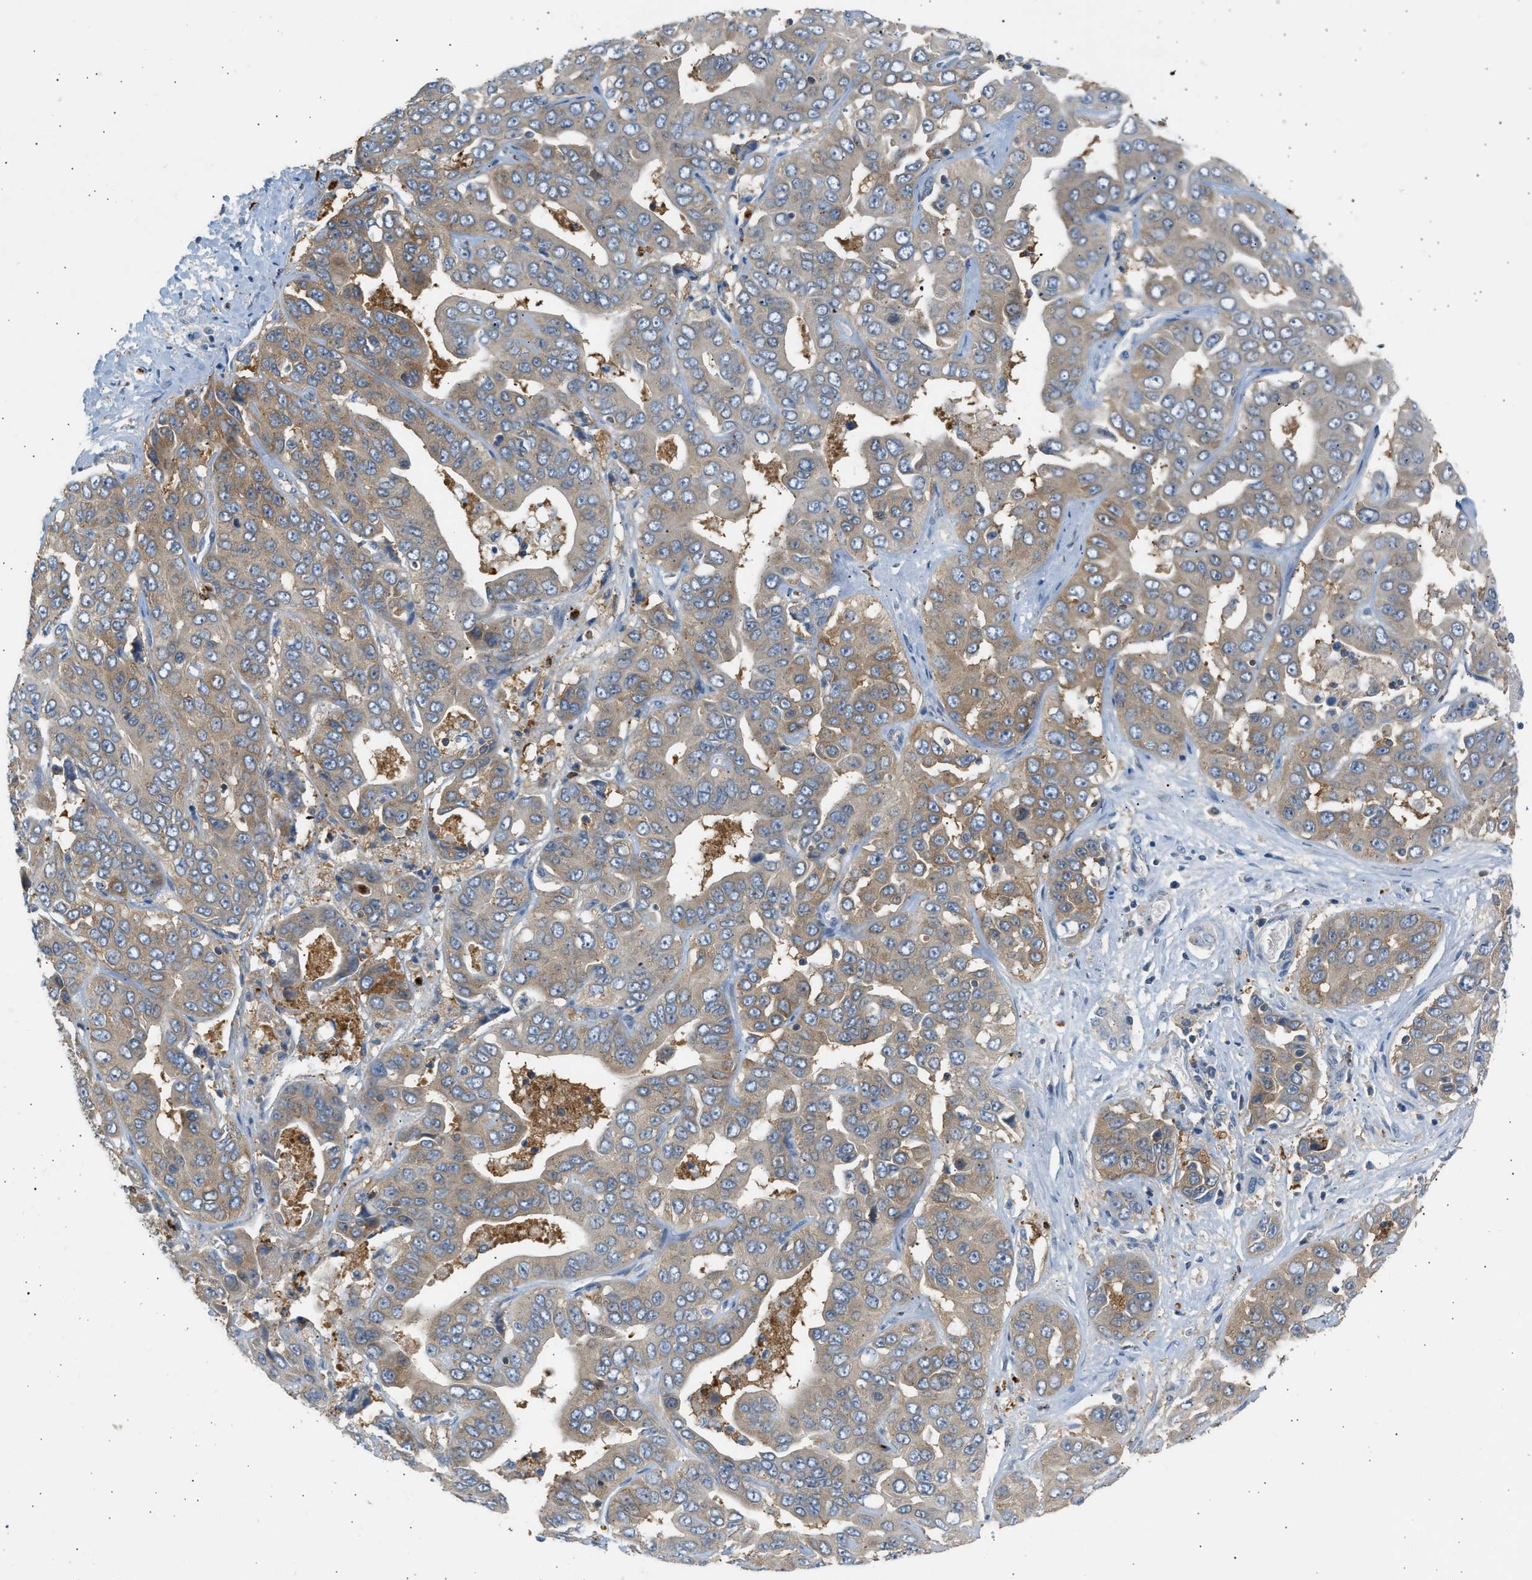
{"staining": {"intensity": "weak", "quantity": ">75%", "location": "cytoplasmic/membranous"}, "tissue": "liver cancer", "cell_type": "Tumor cells", "image_type": "cancer", "snomed": [{"axis": "morphology", "description": "Cholangiocarcinoma"}, {"axis": "topography", "description": "Liver"}], "caption": "Weak cytoplasmic/membranous staining for a protein is identified in approximately >75% of tumor cells of liver cancer (cholangiocarcinoma) using immunohistochemistry.", "gene": "TRIM50", "patient": {"sex": "female", "age": 52}}